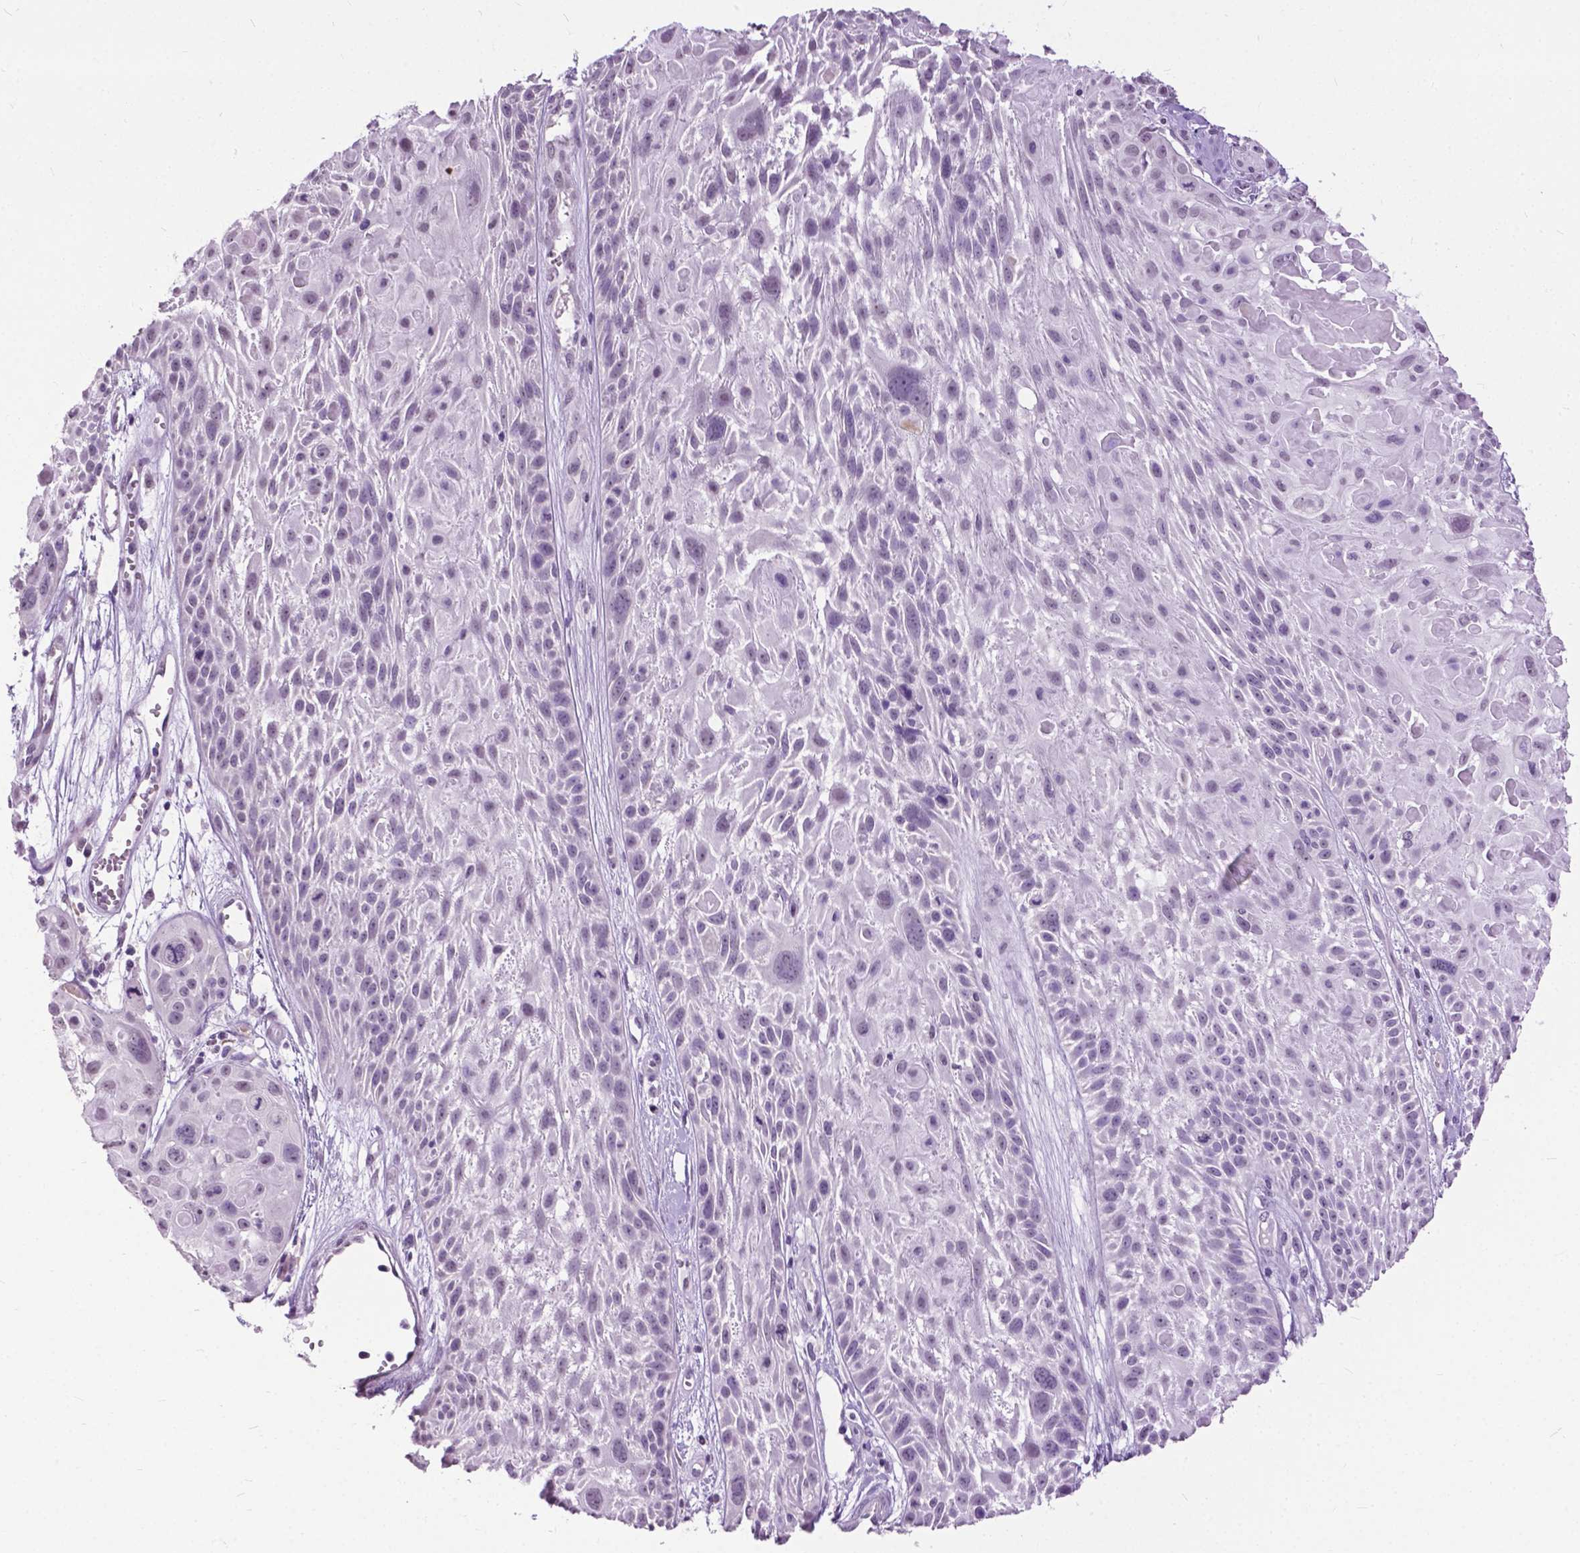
{"staining": {"intensity": "negative", "quantity": "none", "location": "none"}, "tissue": "skin cancer", "cell_type": "Tumor cells", "image_type": "cancer", "snomed": [{"axis": "morphology", "description": "Squamous cell carcinoma, NOS"}, {"axis": "topography", "description": "Skin"}, {"axis": "topography", "description": "Anal"}], "caption": "This is an immunohistochemistry histopathology image of skin cancer. There is no positivity in tumor cells.", "gene": "GPR37L1", "patient": {"sex": "female", "age": 75}}